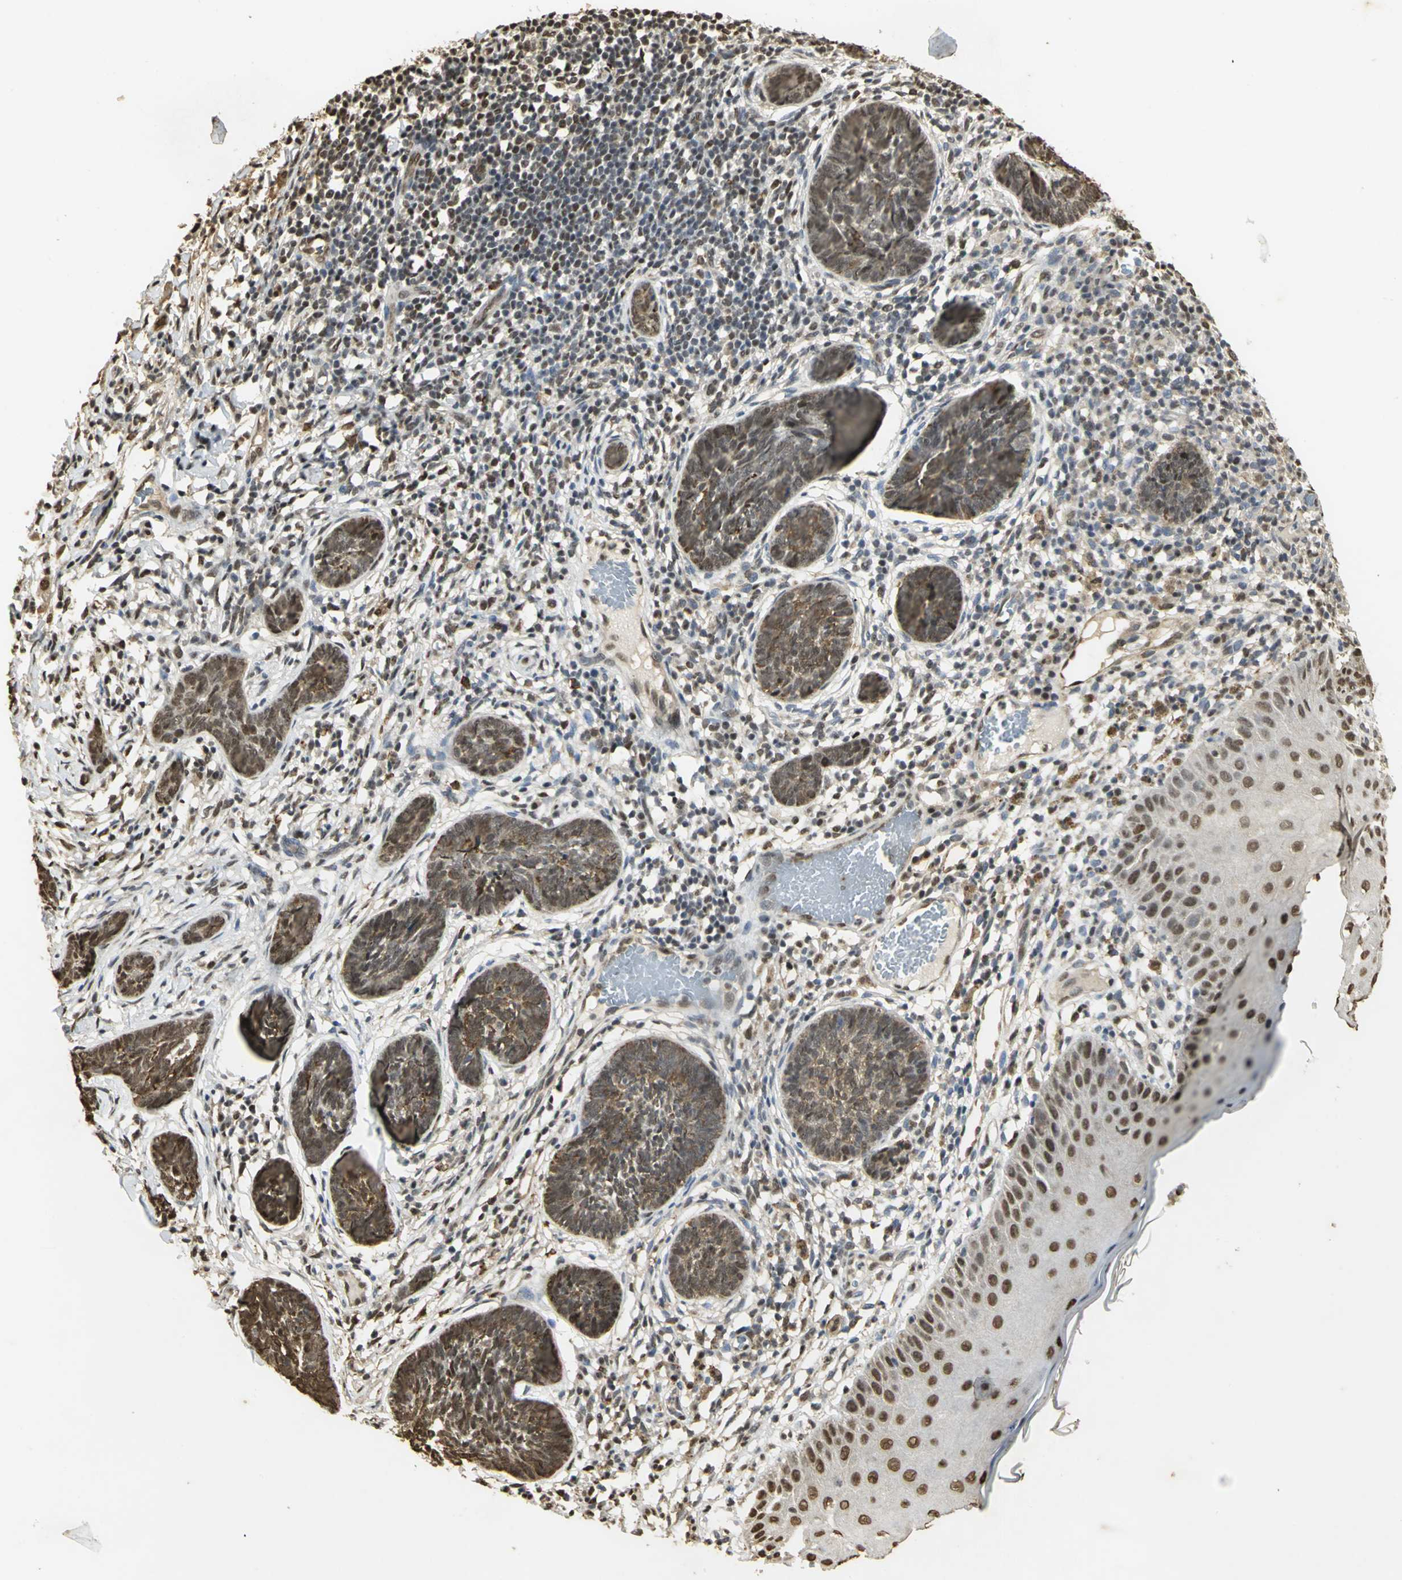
{"staining": {"intensity": "strong", "quantity": ">75%", "location": "cytoplasmic/membranous,nuclear"}, "tissue": "skin cancer", "cell_type": "Tumor cells", "image_type": "cancer", "snomed": [{"axis": "morphology", "description": "Normal tissue, NOS"}, {"axis": "morphology", "description": "Basal cell carcinoma"}, {"axis": "topography", "description": "Skin"}], "caption": "Brown immunohistochemical staining in human skin basal cell carcinoma shows strong cytoplasmic/membranous and nuclear staining in approximately >75% of tumor cells.", "gene": "SET", "patient": {"sex": "male", "age": 87}}